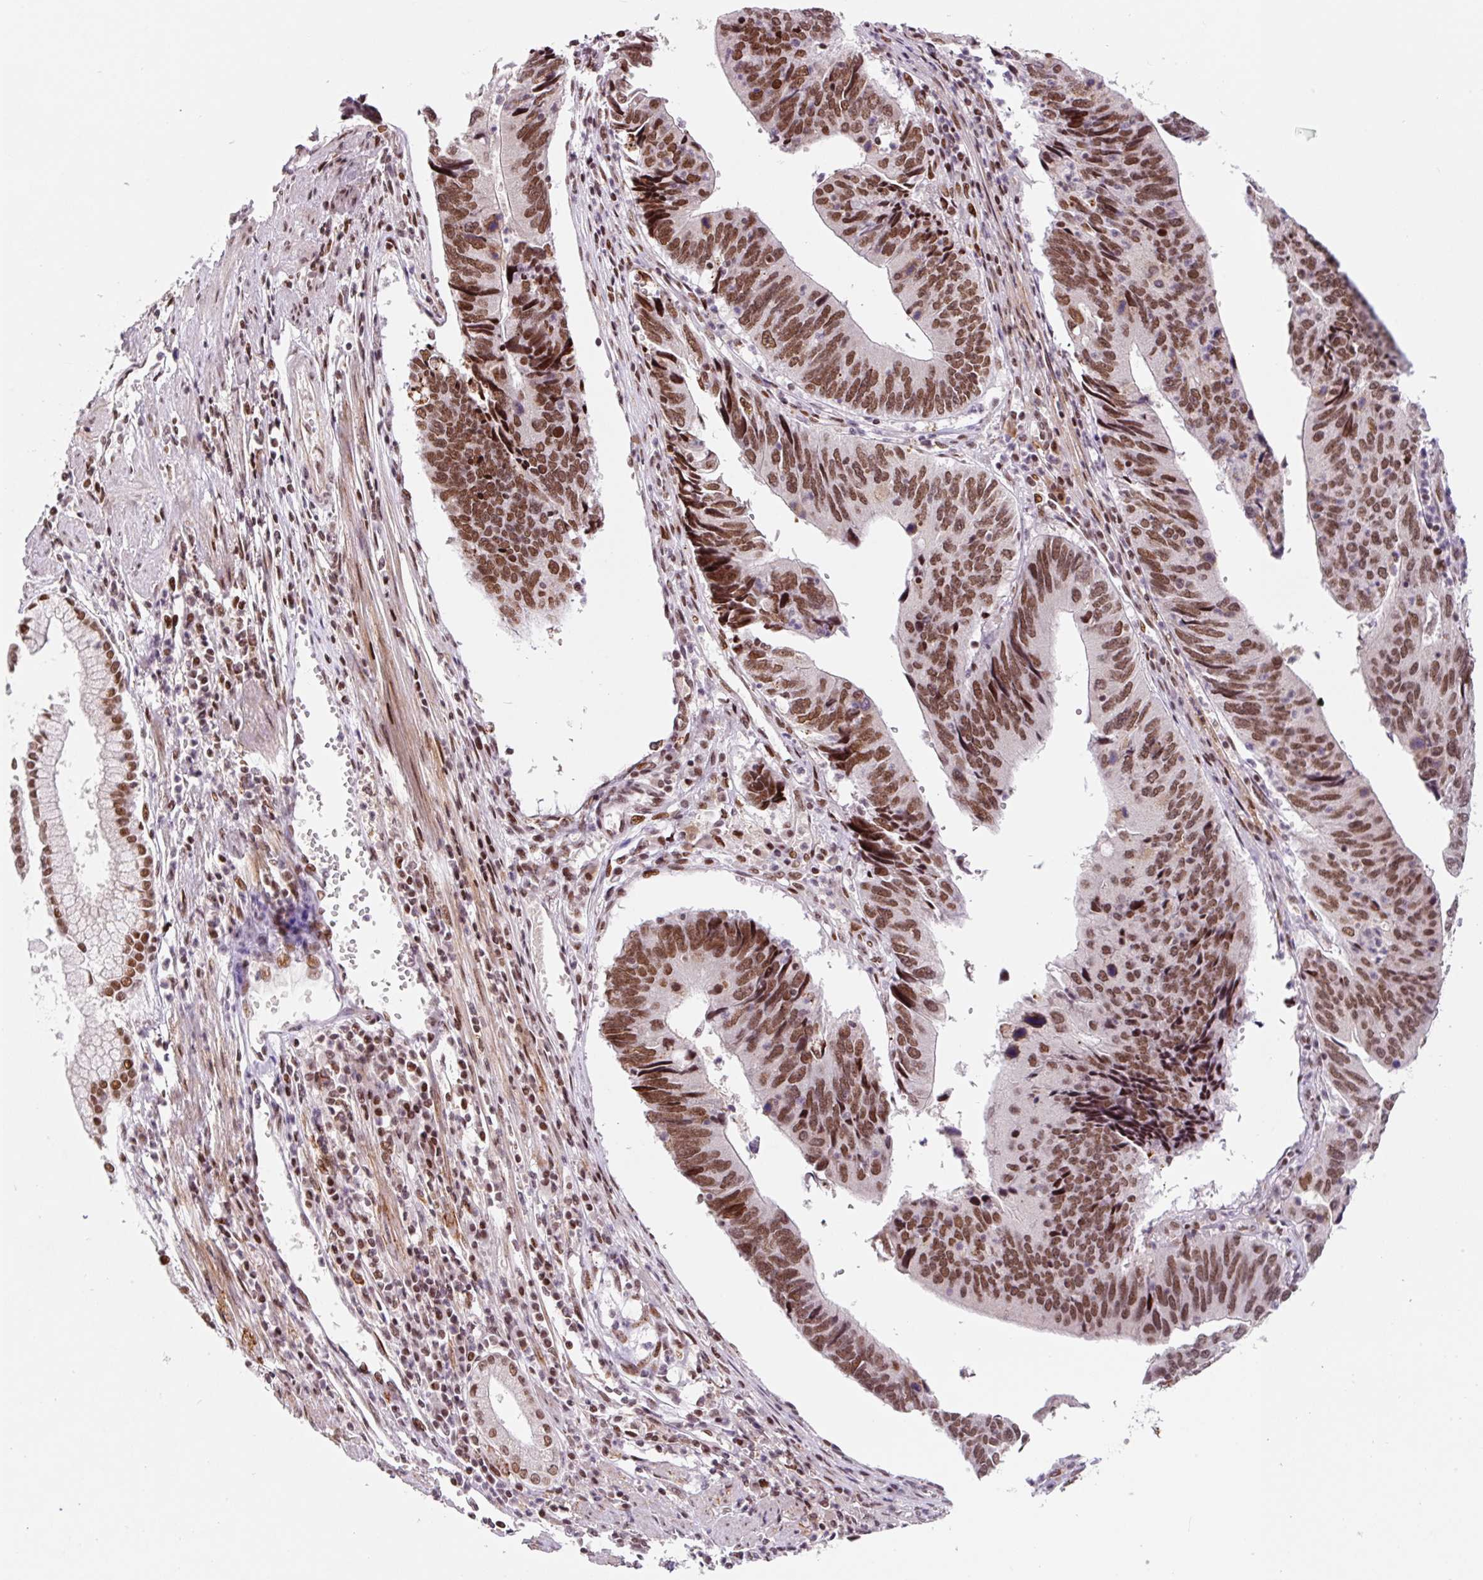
{"staining": {"intensity": "strong", "quantity": ">75%", "location": "nuclear"}, "tissue": "stomach cancer", "cell_type": "Tumor cells", "image_type": "cancer", "snomed": [{"axis": "morphology", "description": "Adenocarcinoma, NOS"}, {"axis": "topography", "description": "Stomach"}], "caption": "A high amount of strong nuclear expression is present in approximately >75% of tumor cells in stomach adenocarcinoma tissue. Immunohistochemistry (ihc) stains the protein in brown and the nuclei are stained blue.", "gene": "CCNL2", "patient": {"sex": "male", "age": 59}}